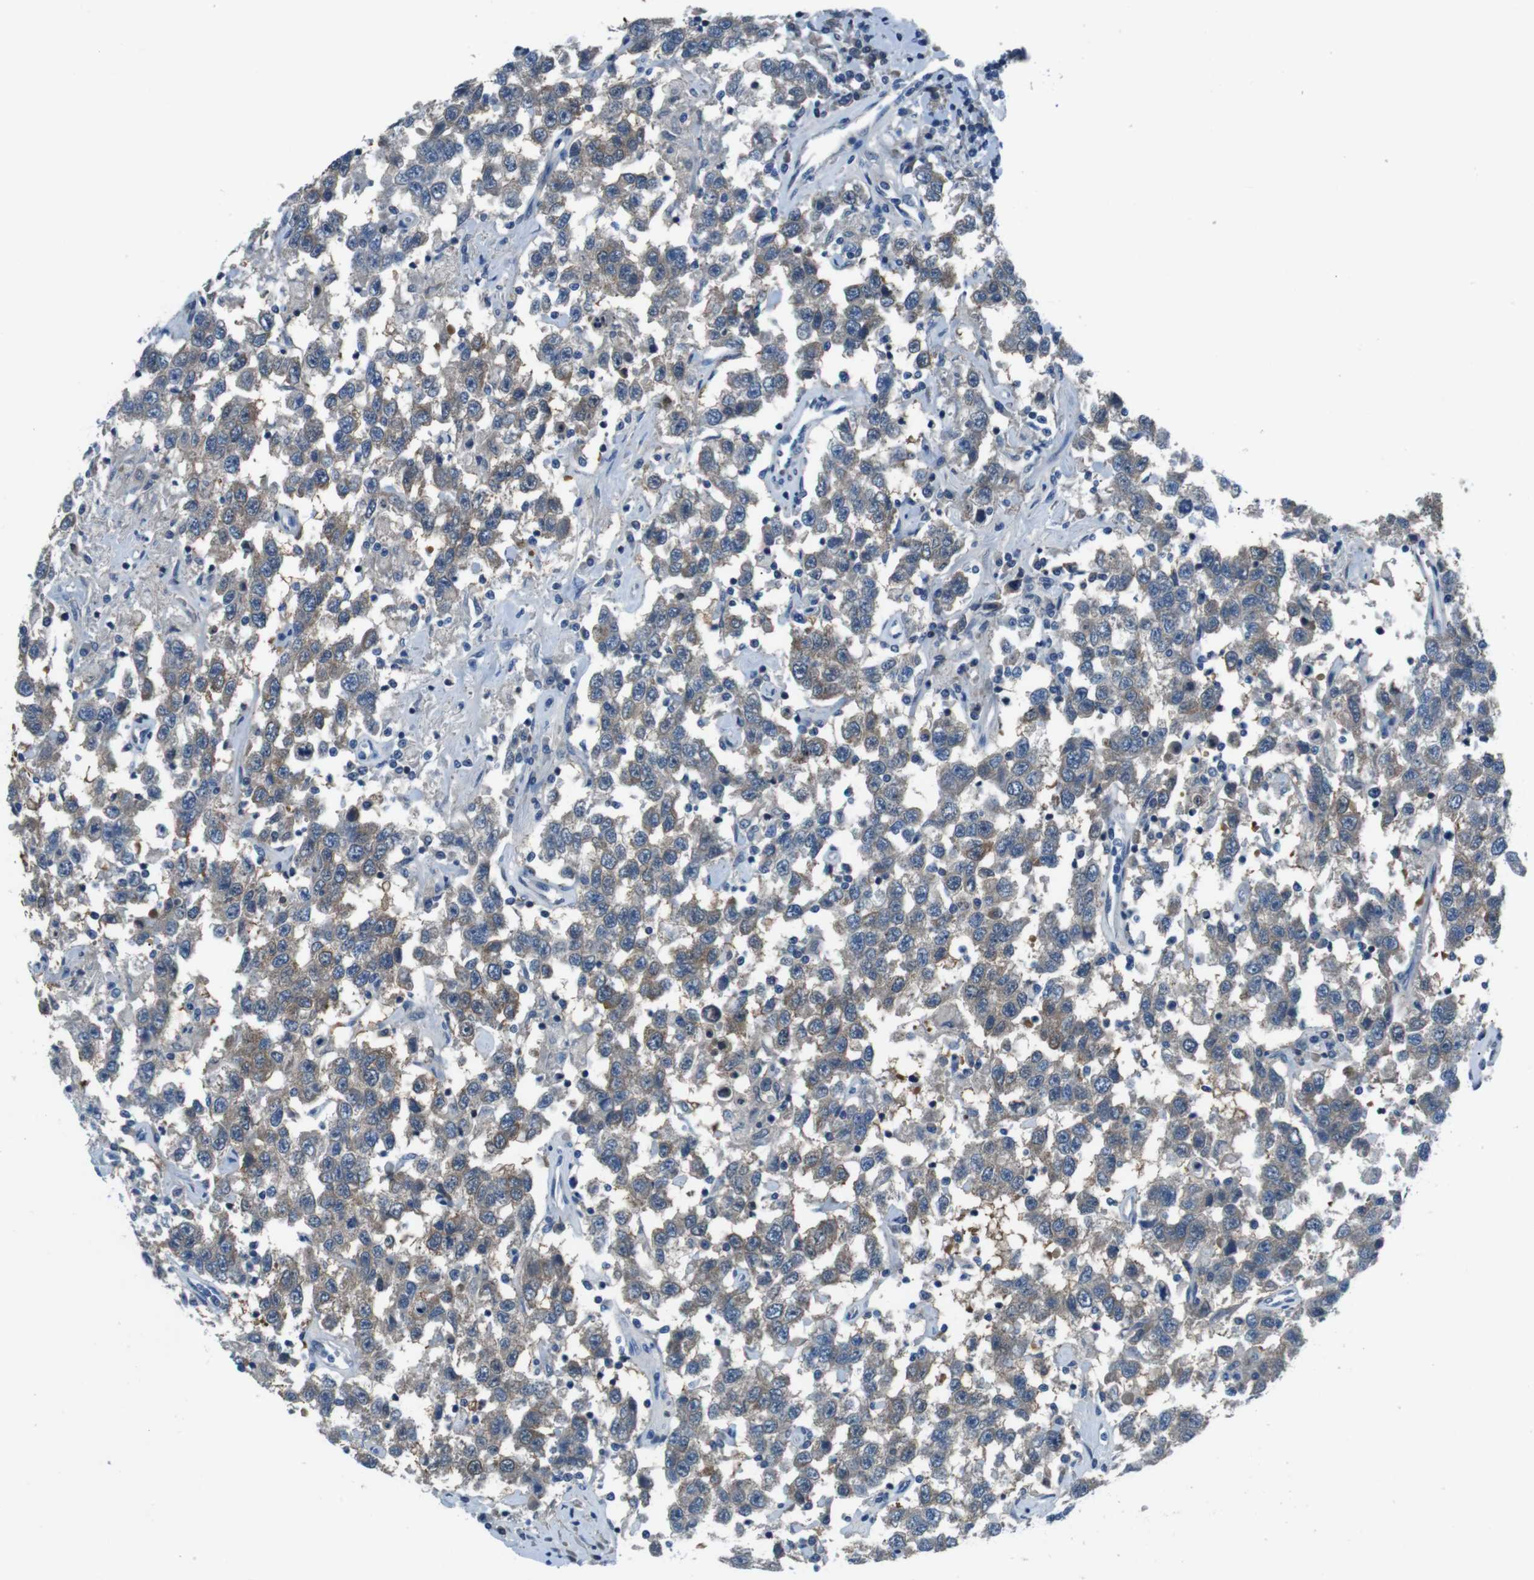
{"staining": {"intensity": "moderate", "quantity": ">75%", "location": "cytoplasmic/membranous"}, "tissue": "testis cancer", "cell_type": "Tumor cells", "image_type": "cancer", "snomed": [{"axis": "morphology", "description": "Seminoma, NOS"}, {"axis": "topography", "description": "Testis"}], "caption": "Immunohistochemistry (IHC) (DAB) staining of human seminoma (testis) exhibits moderate cytoplasmic/membranous protein expression in approximately >75% of tumor cells.", "gene": "NANOS2", "patient": {"sex": "male", "age": 41}}